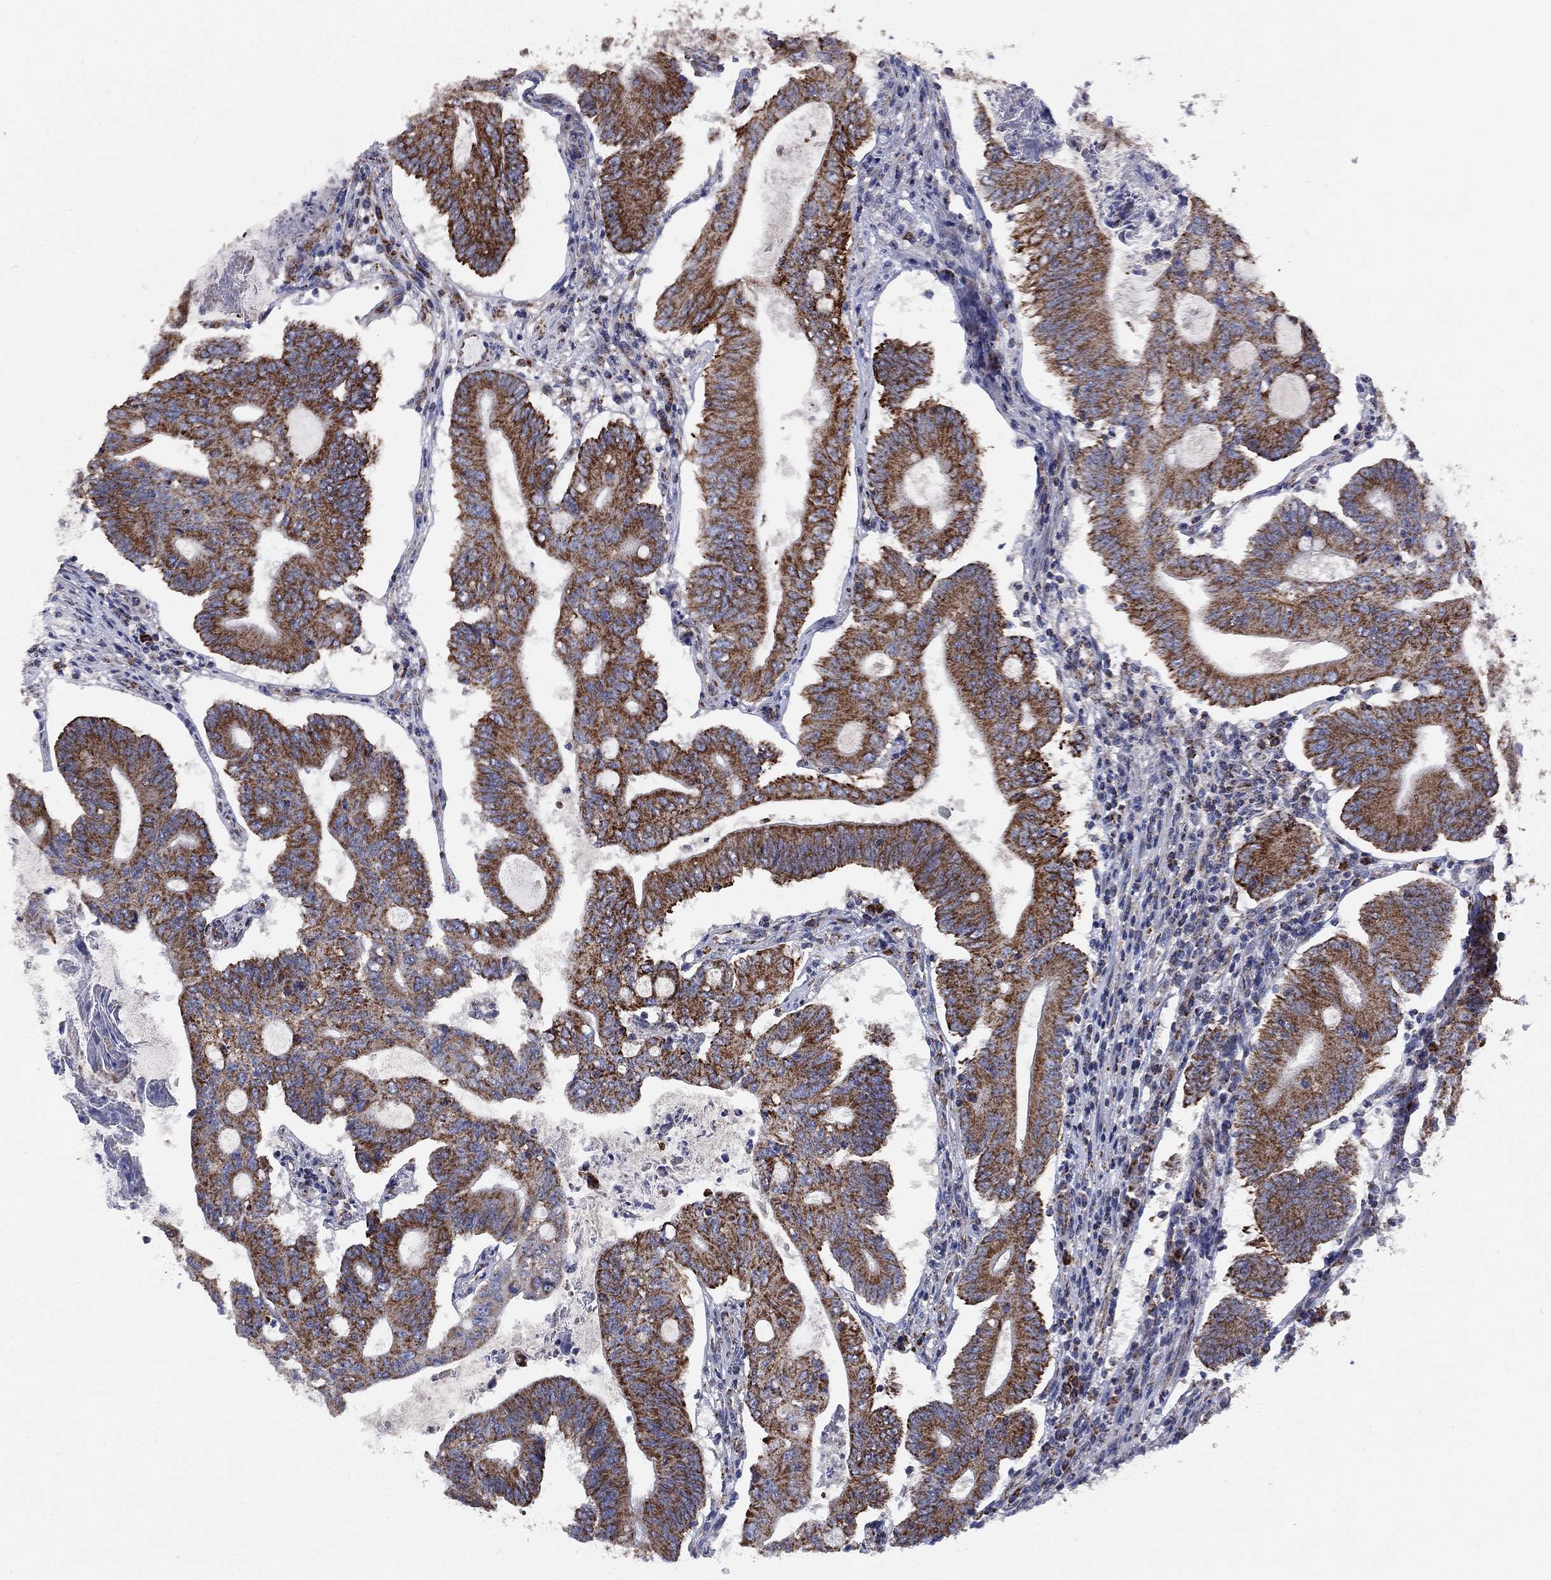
{"staining": {"intensity": "strong", "quantity": ">75%", "location": "cytoplasmic/membranous"}, "tissue": "colorectal cancer", "cell_type": "Tumor cells", "image_type": "cancer", "snomed": [{"axis": "morphology", "description": "Adenocarcinoma, NOS"}, {"axis": "topography", "description": "Colon"}], "caption": "There is high levels of strong cytoplasmic/membranous expression in tumor cells of colorectal cancer (adenocarcinoma), as demonstrated by immunohistochemical staining (brown color).", "gene": "PPP2R5A", "patient": {"sex": "female", "age": 70}}